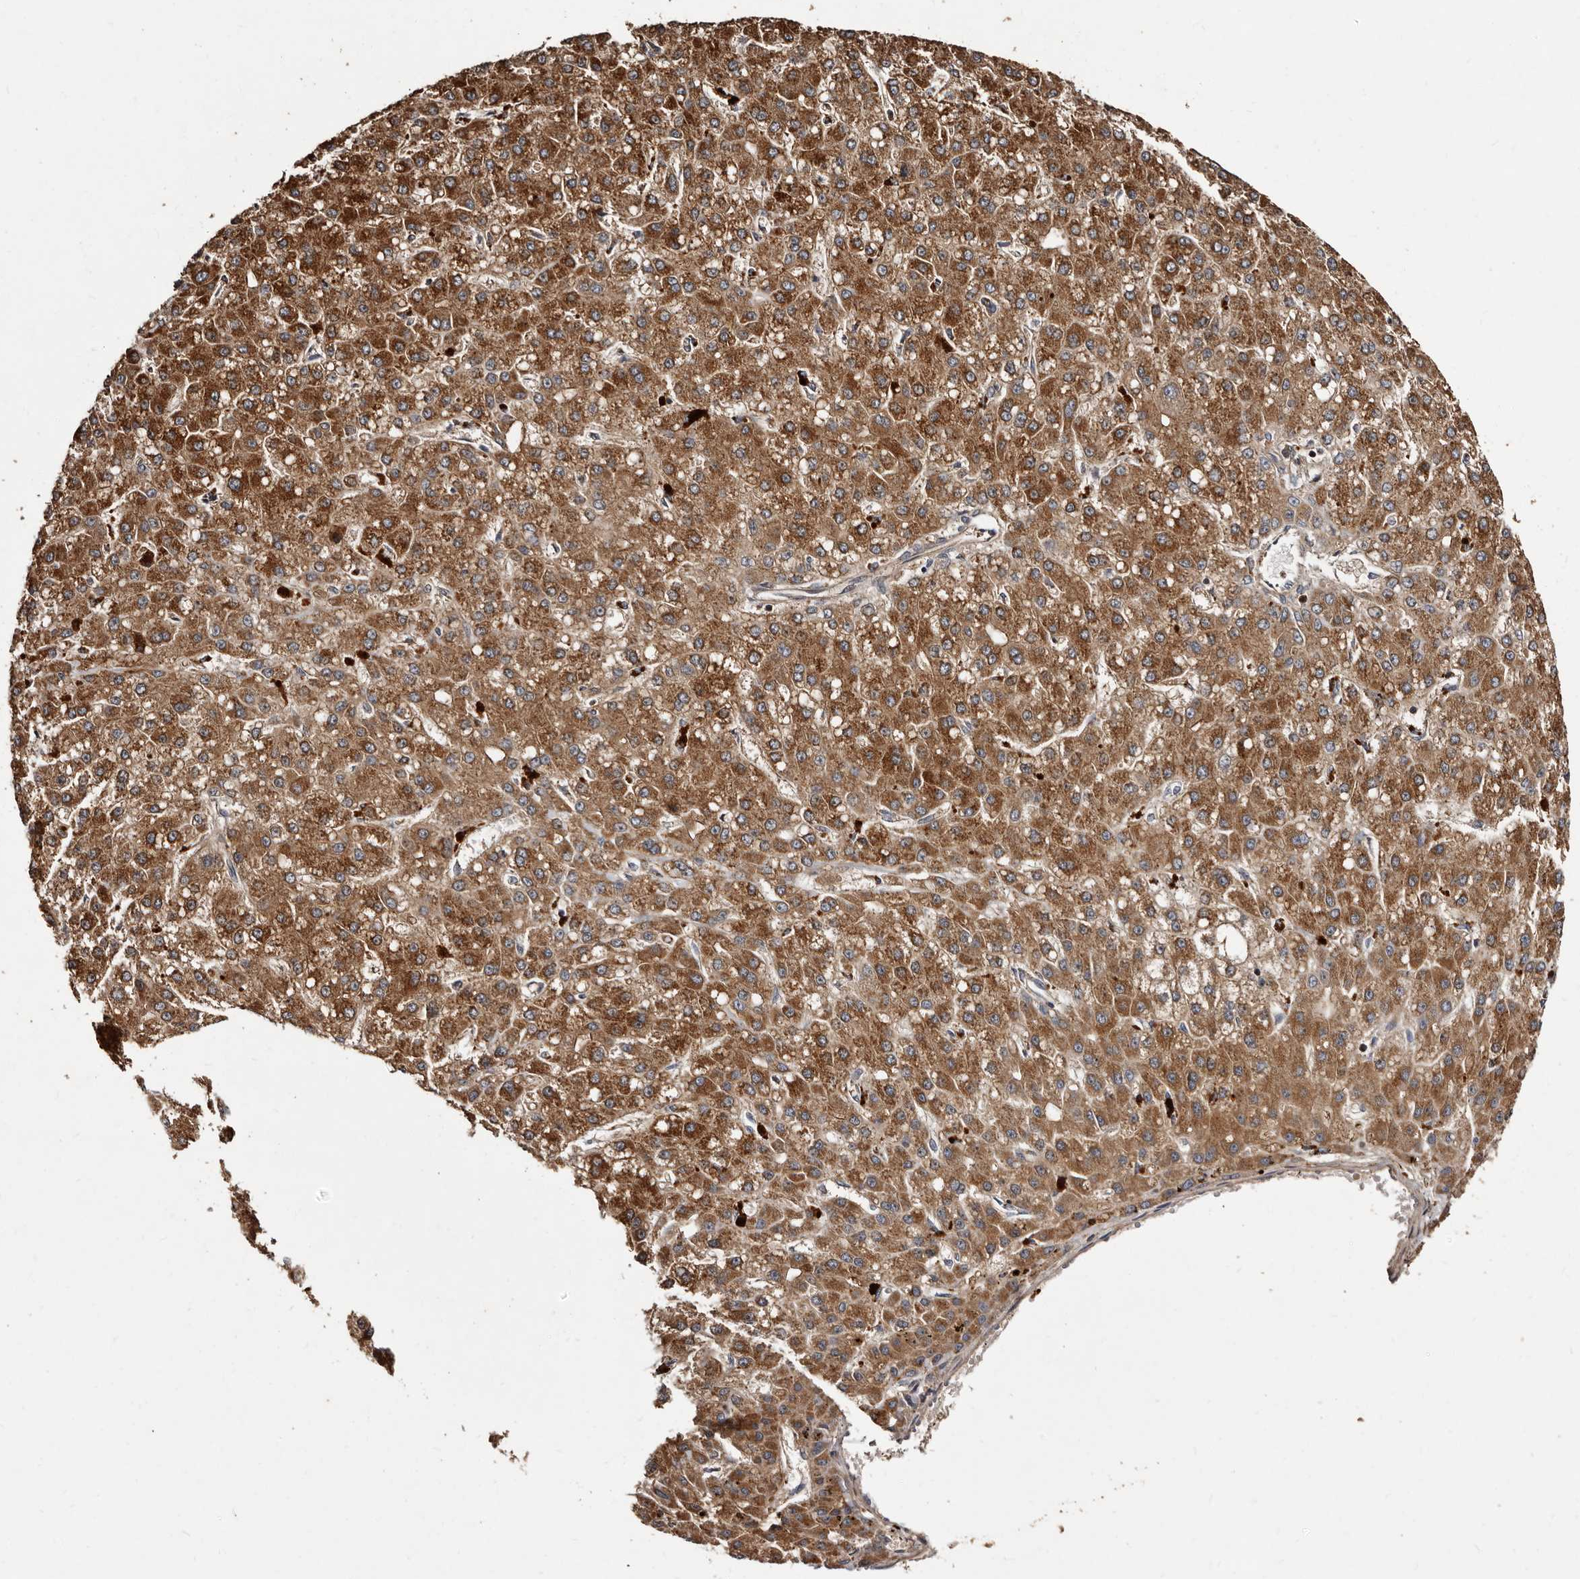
{"staining": {"intensity": "moderate", "quantity": ">75%", "location": "cytoplasmic/membranous"}, "tissue": "liver cancer", "cell_type": "Tumor cells", "image_type": "cancer", "snomed": [{"axis": "morphology", "description": "Carcinoma, Hepatocellular, NOS"}, {"axis": "topography", "description": "Liver"}], "caption": "Brown immunohistochemical staining in liver hepatocellular carcinoma exhibits moderate cytoplasmic/membranous expression in about >75% of tumor cells.", "gene": "PRKD3", "patient": {"sex": "male", "age": 67}}